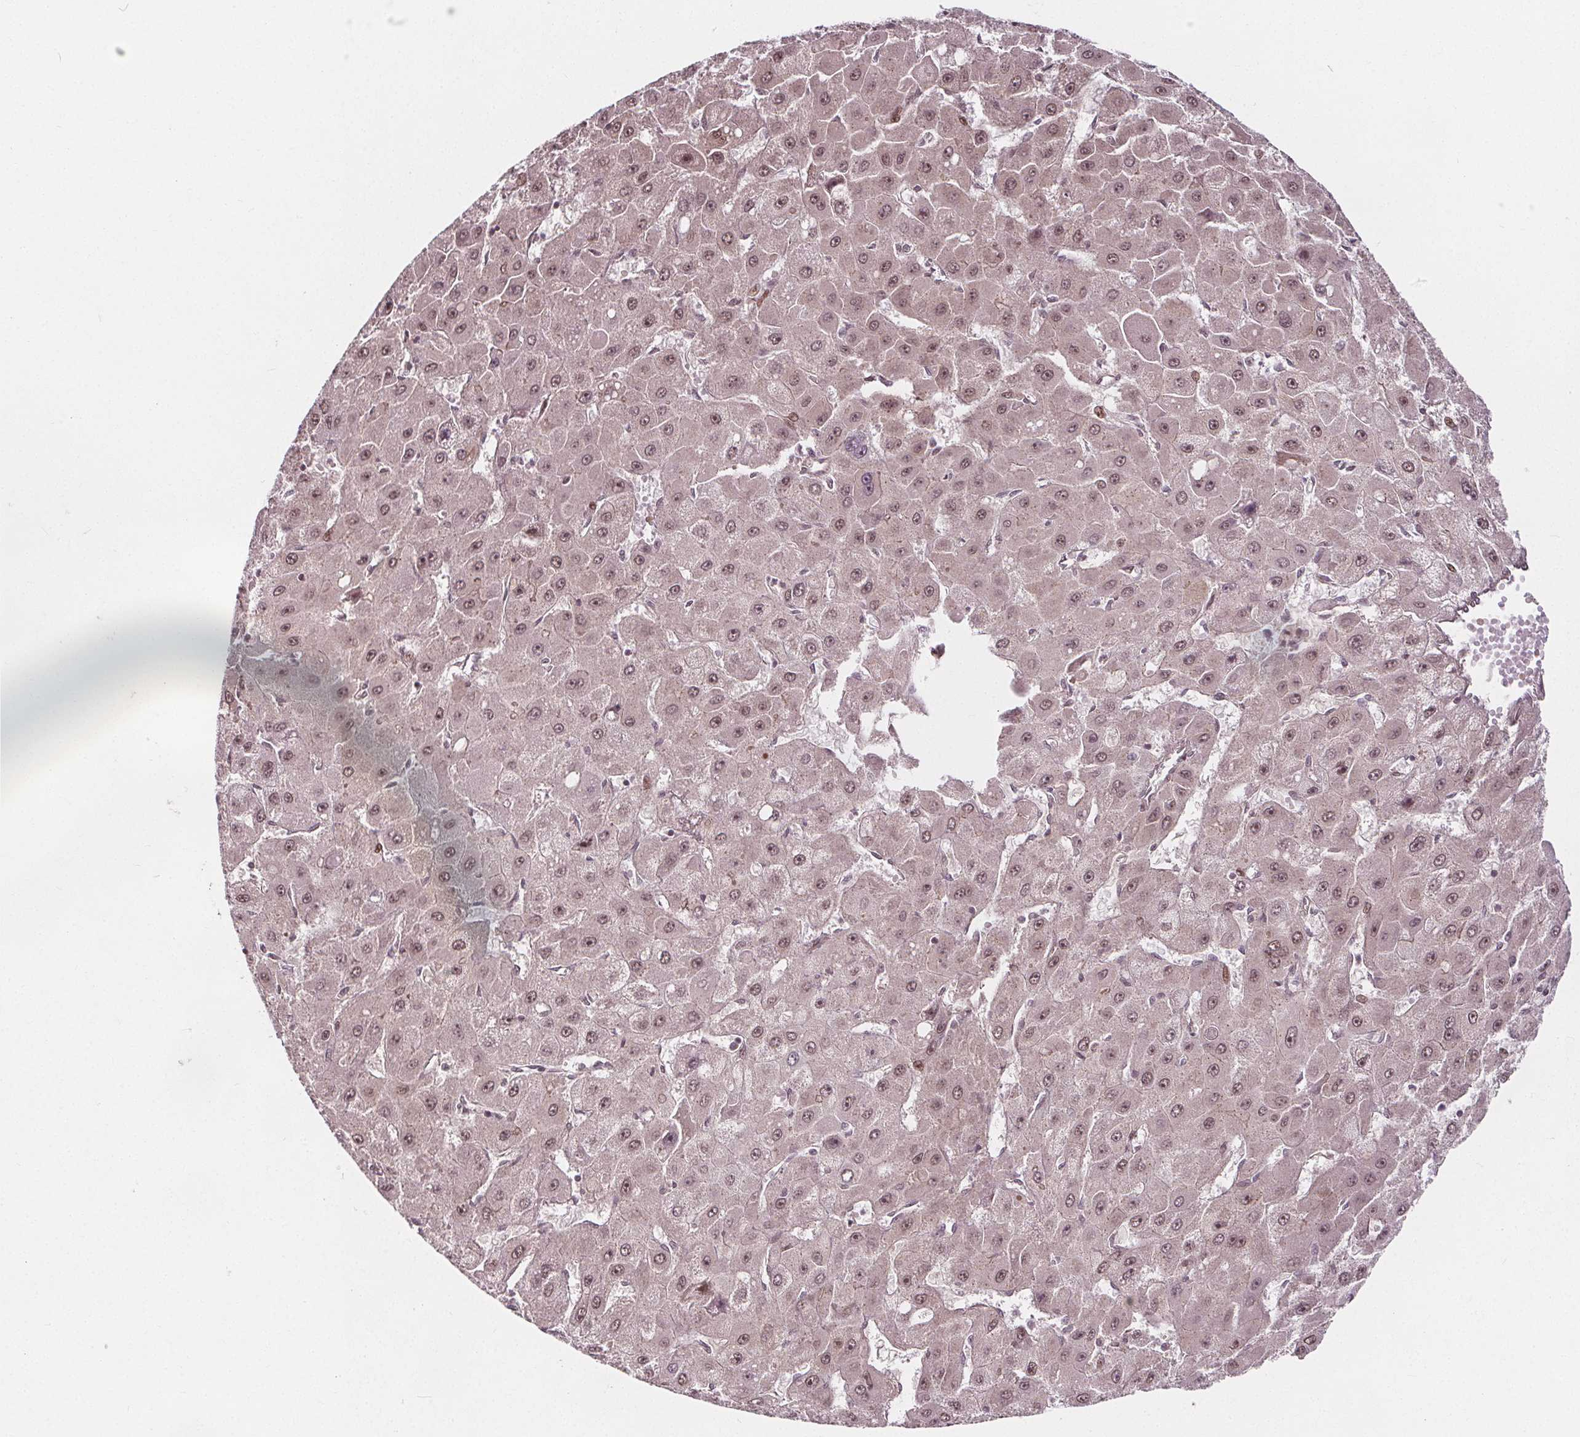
{"staining": {"intensity": "moderate", "quantity": ">75%", "location": "nuclear"}, "tissue": "liver cancer", "cell_type": "Tumor cells", "image_type": "cancer", "snomed": [{"axis": "morphology", "description": "Carcinoma, Hepatocellular, NOS"}, {"axis": "topography", "description": "Liver"}], "caption": "Tumor cells show medium levels of moderate nuclear staining in approximately >75% of cells in human liver hepatocellular carcinoma. The staining was performed using DAB to visualize the protein expression in brown, while the nuclei were stained in blue with hematoxylin (Magnification: 20x).", "gene": "AKT1S1", "patient": {"sex": "female", "age": 25}}